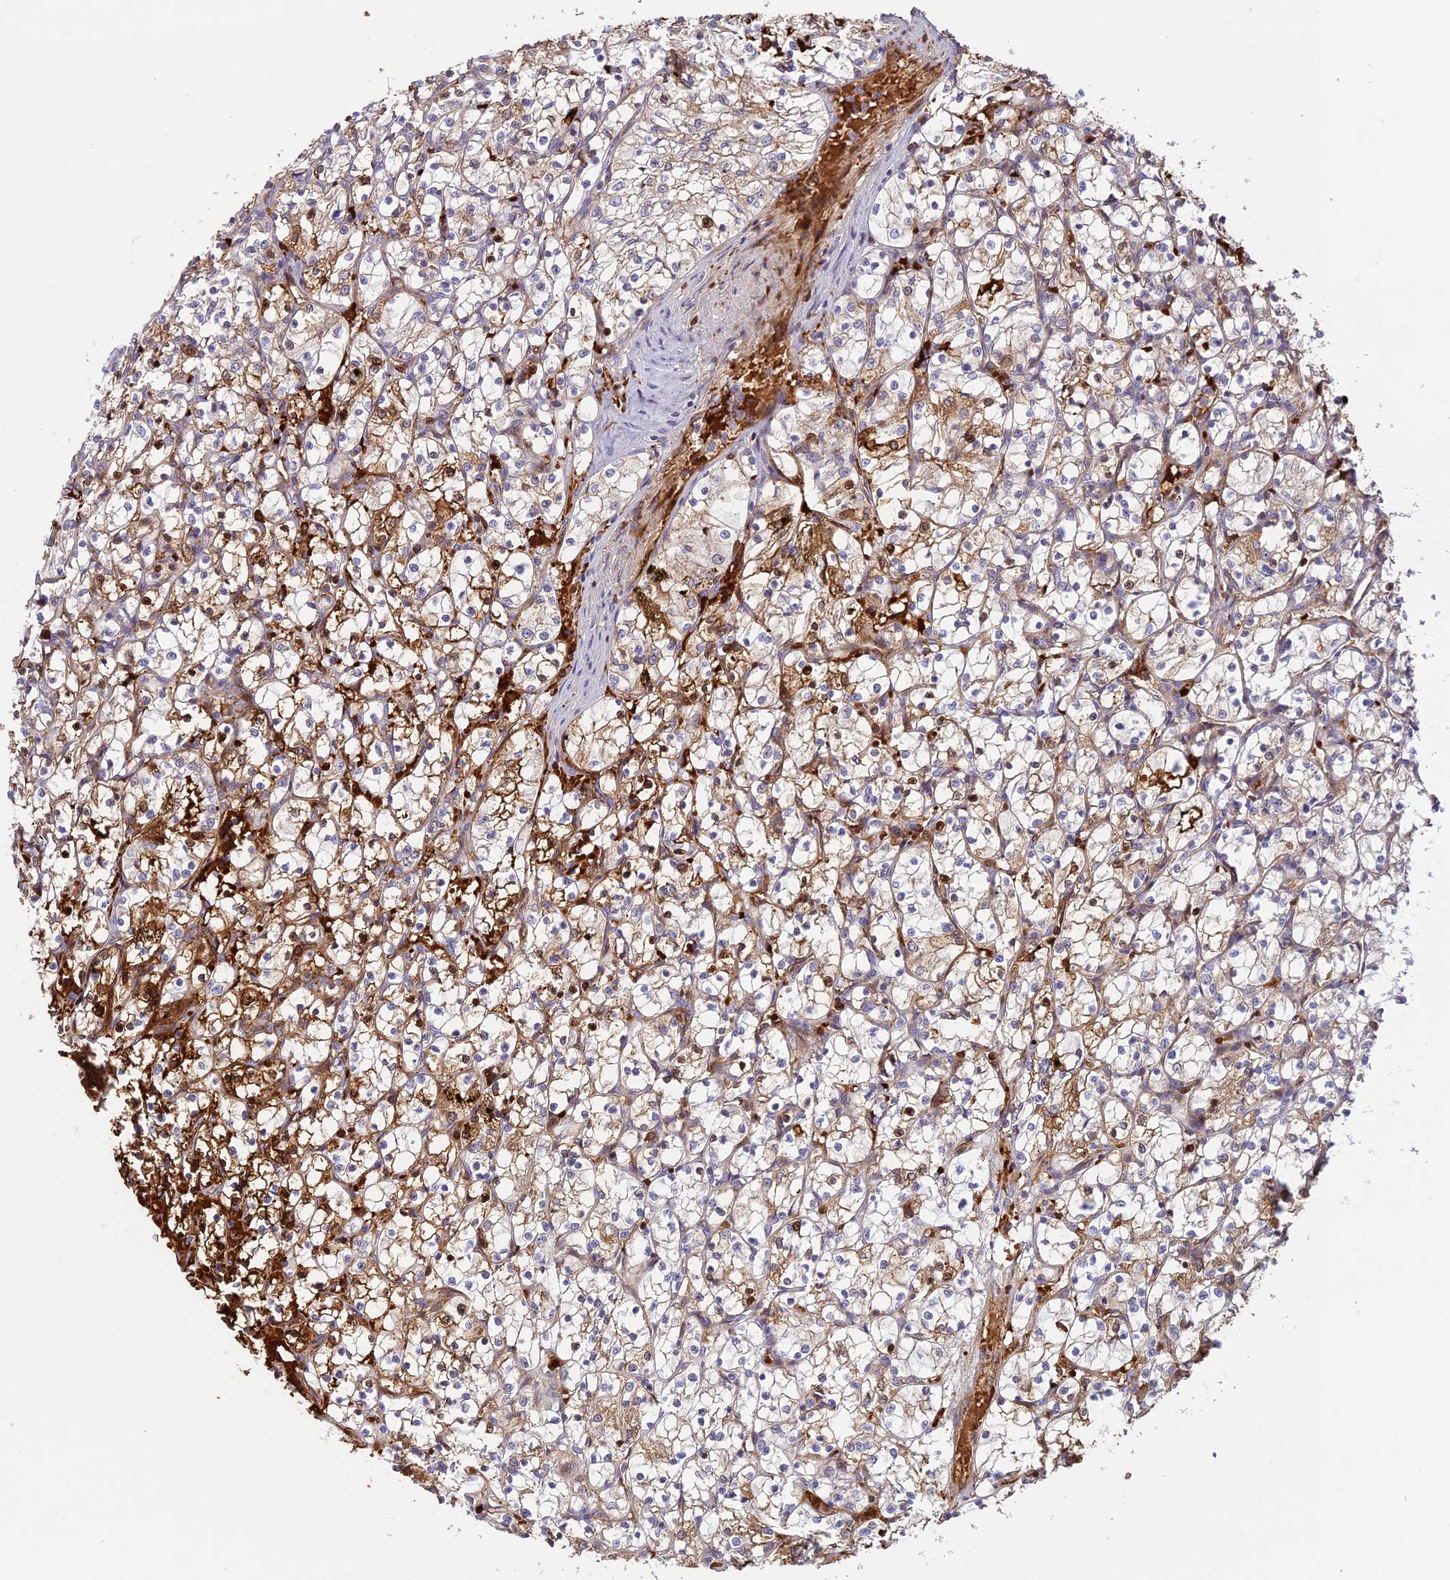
{"staining": {"intensity": "moderate", "quantity": "25%-75%", "location": "cytoplasmic/membranous"}, "tissue": "renal cancer", "cell_type": "Tumor cells", "image_type": "cancer", "snomed": [{"axis": "morphology", "description": "Adenocarcinoma, NOS"}, {"axis": "topography", "description": "Kidney"}], "caption": "A high-resolution image shows IHC staining of renal cancer, which displays moderate cytoplasmic/membranous positivity in about 25%-75% of tumor cells.", "gene": "UFSP2", "patient": {"sex": "female", "age": 69}}